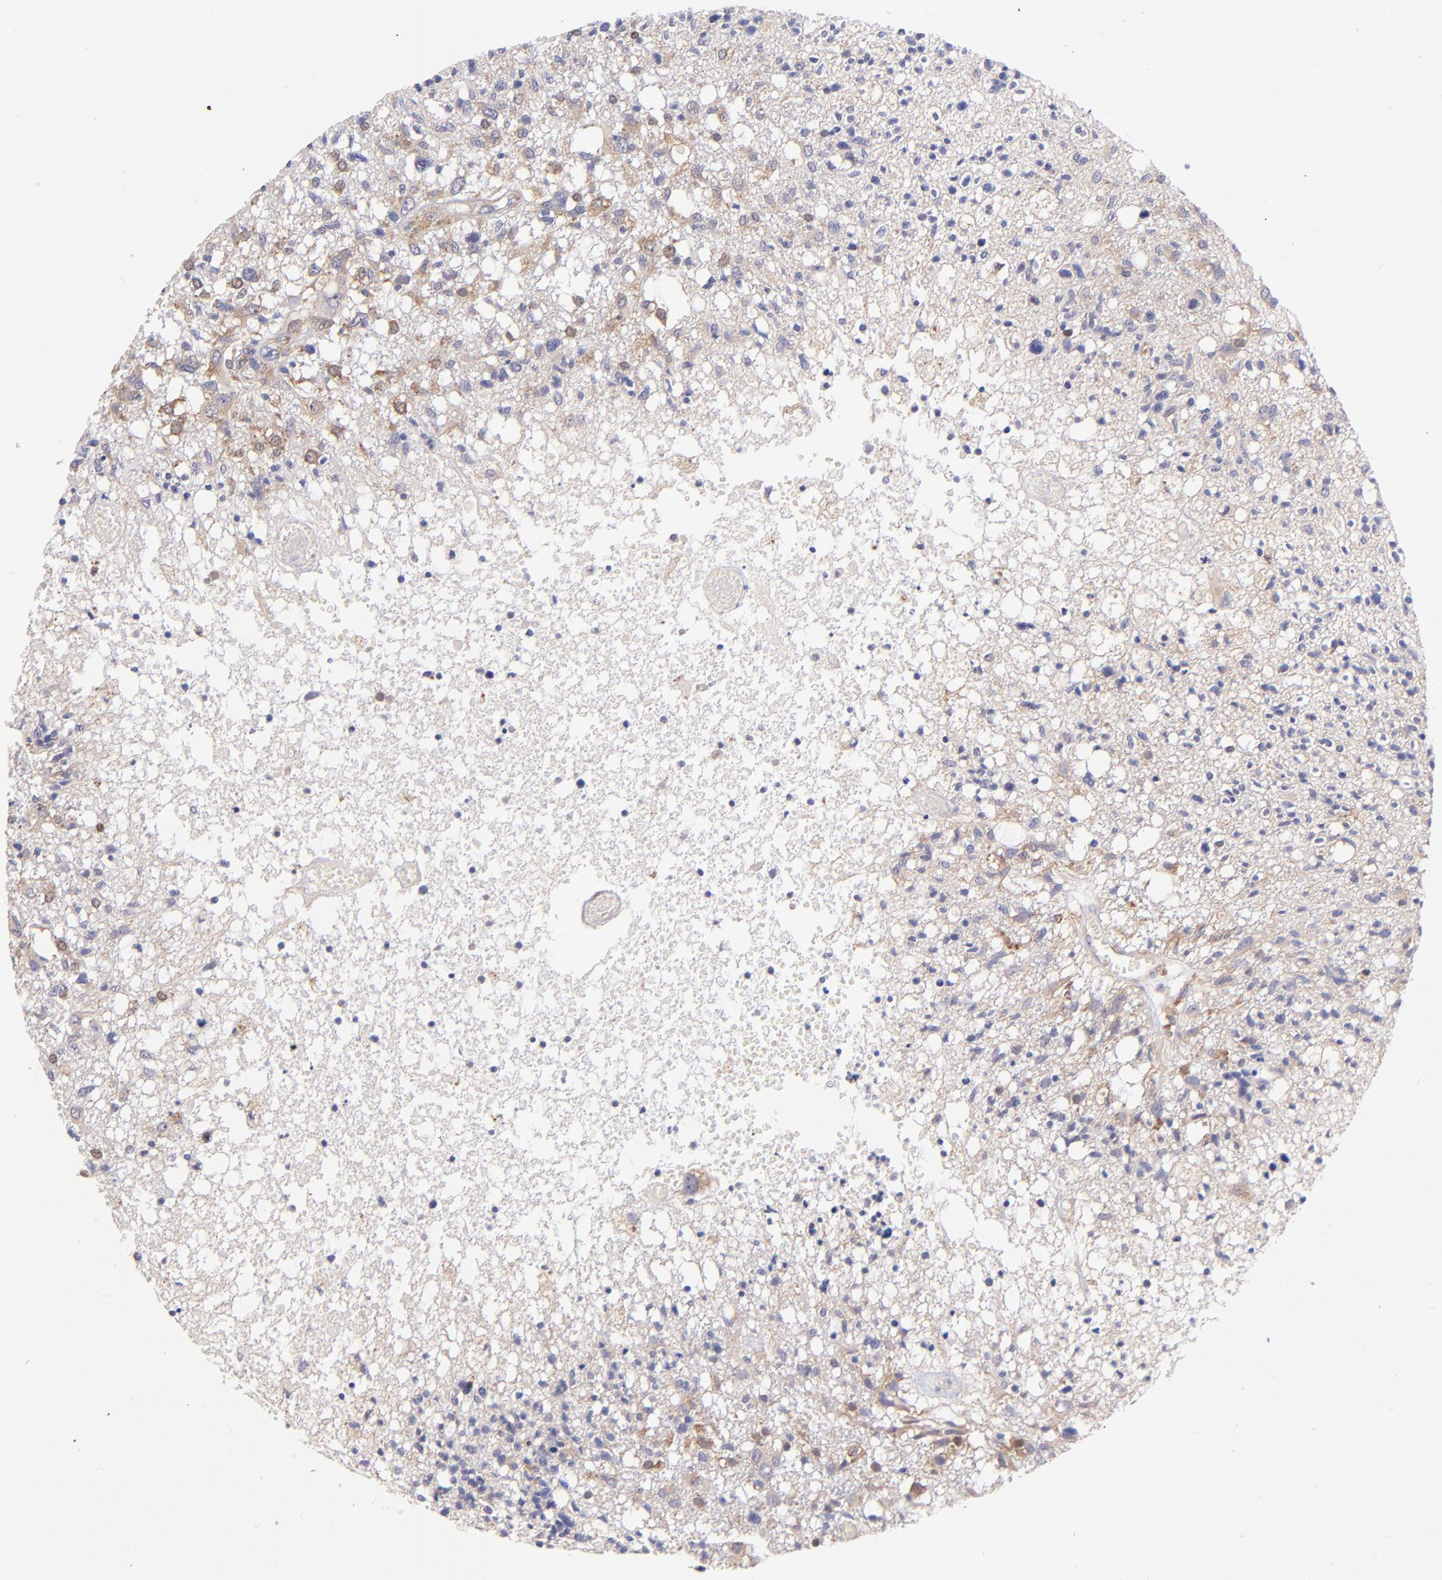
{"staining": {"intensity": "weak", "quantity": "25%-75%", "location": "cytoplasmic/membranous"}, "tissue": "glioma", "cell_type": "Tumor cells", "image_type": "cancer", "snomed": [{"axis": "morphology", "description": "Glioma, malignant, High grade"}, {"axis": "topography", "description": "Cerebral cortex"}], "caption": "A micrograph showing weak cytoplasmic/membranous staining in about 25%-75% of tumor cells in malignant glioma (high-grade), as visualized by brown immunohistochemical staining.", "gene": "RPL11", "patient": {"sex": "male", "age": 76}}